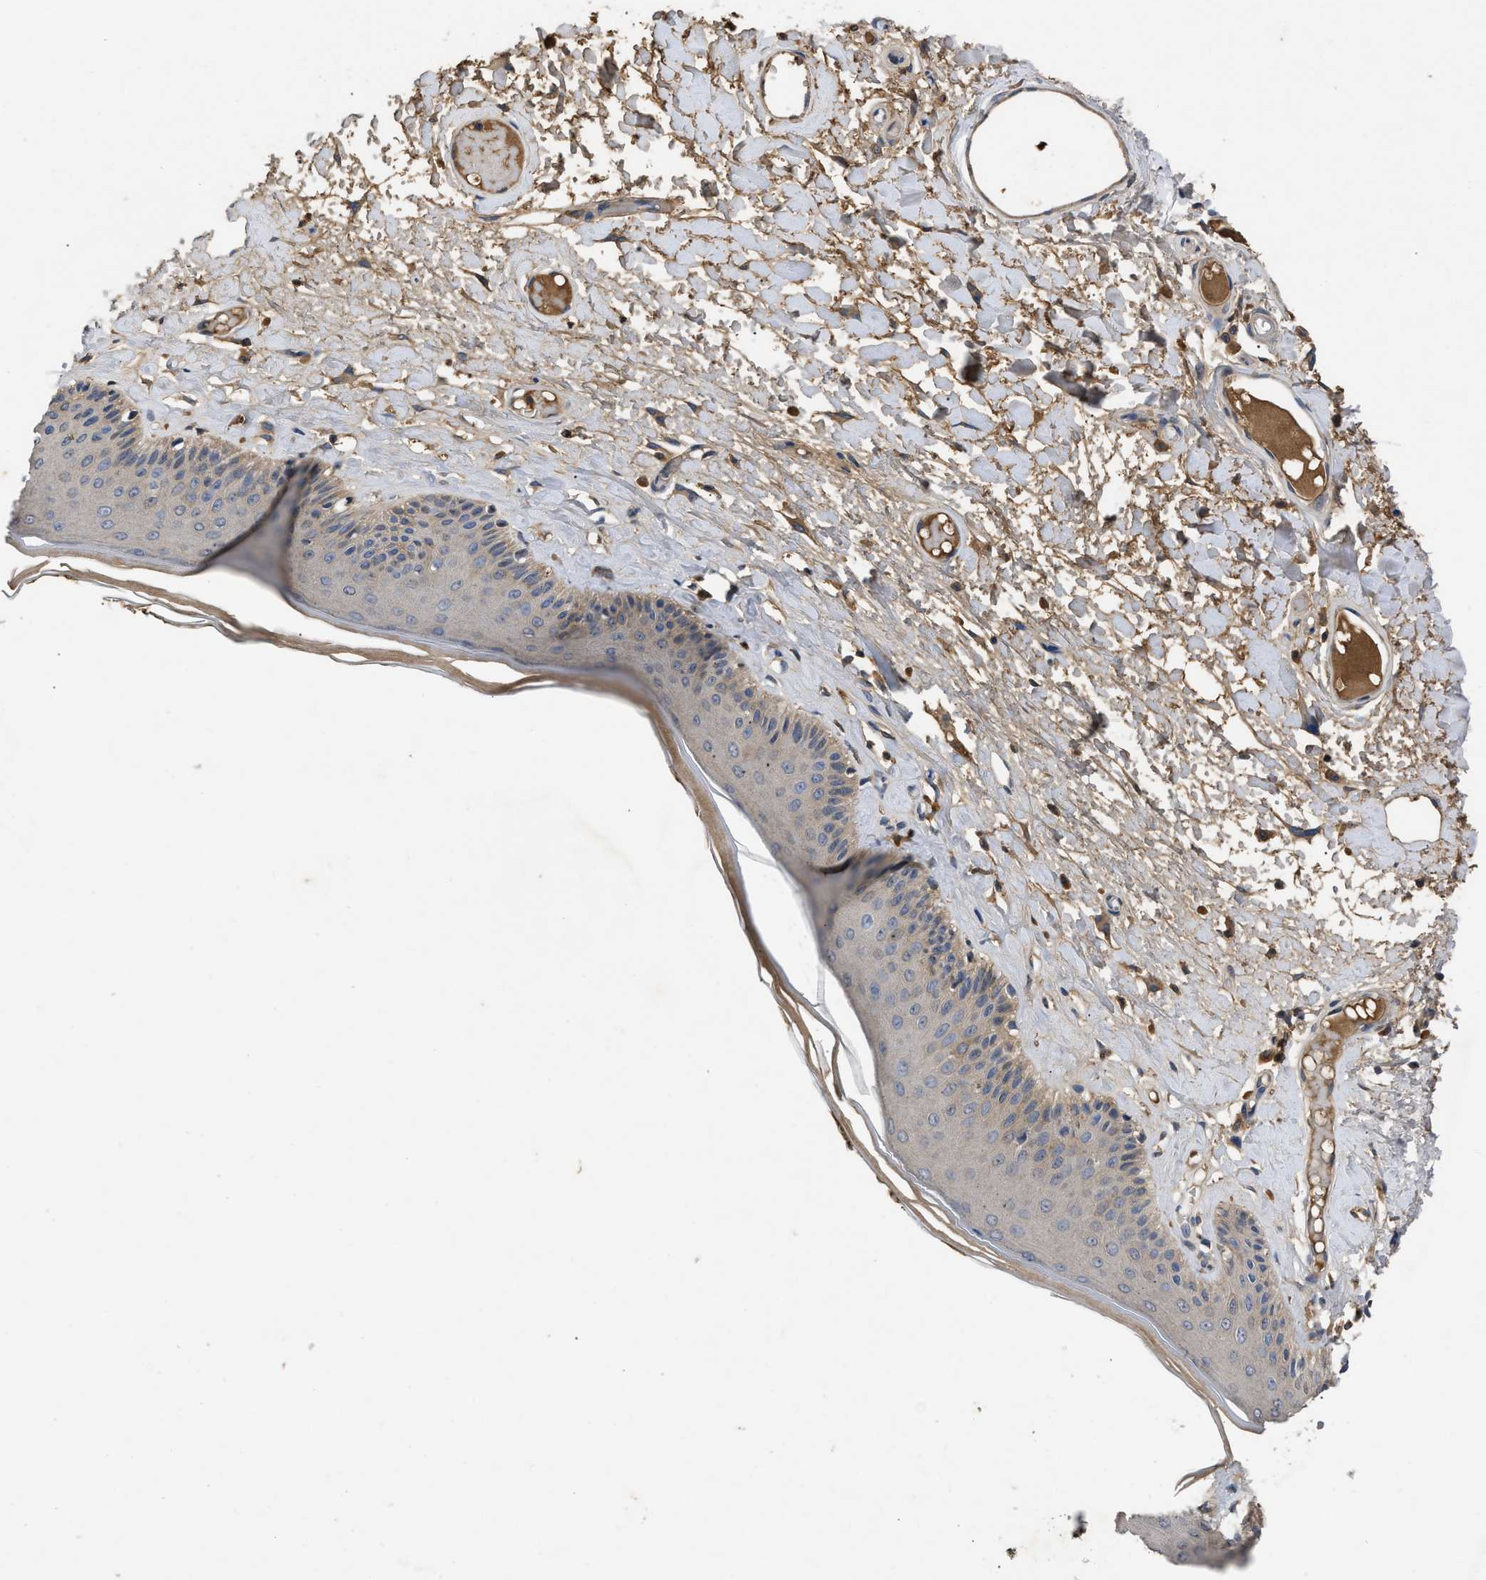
{"staining": {"intensity": "moderate", "quantity": ">75%", "location": "cytoplasmic/membranous"}, "tissue": "skin", "cell_type": "Epidermal cells", "image_type": "normal", "snomed": [{"axis": "morphology", "description": "Normal tissue, NOS"}, {"axis": "topography", "description": "Vulva"}], "caption": "DAB immunohistochemical staining of normal skin exhibits moderate cytoplasmic/membranous protein staining in about >75% of epidermal cells. The staining is performed using DAB (3,3'-diaminobenzidine) brown chromogen to label protein expression. The nuclei are counter-stained blue using hematoxylin.", "gene": "VPS4A", "patient": {"sex": "female", "age": 73}}